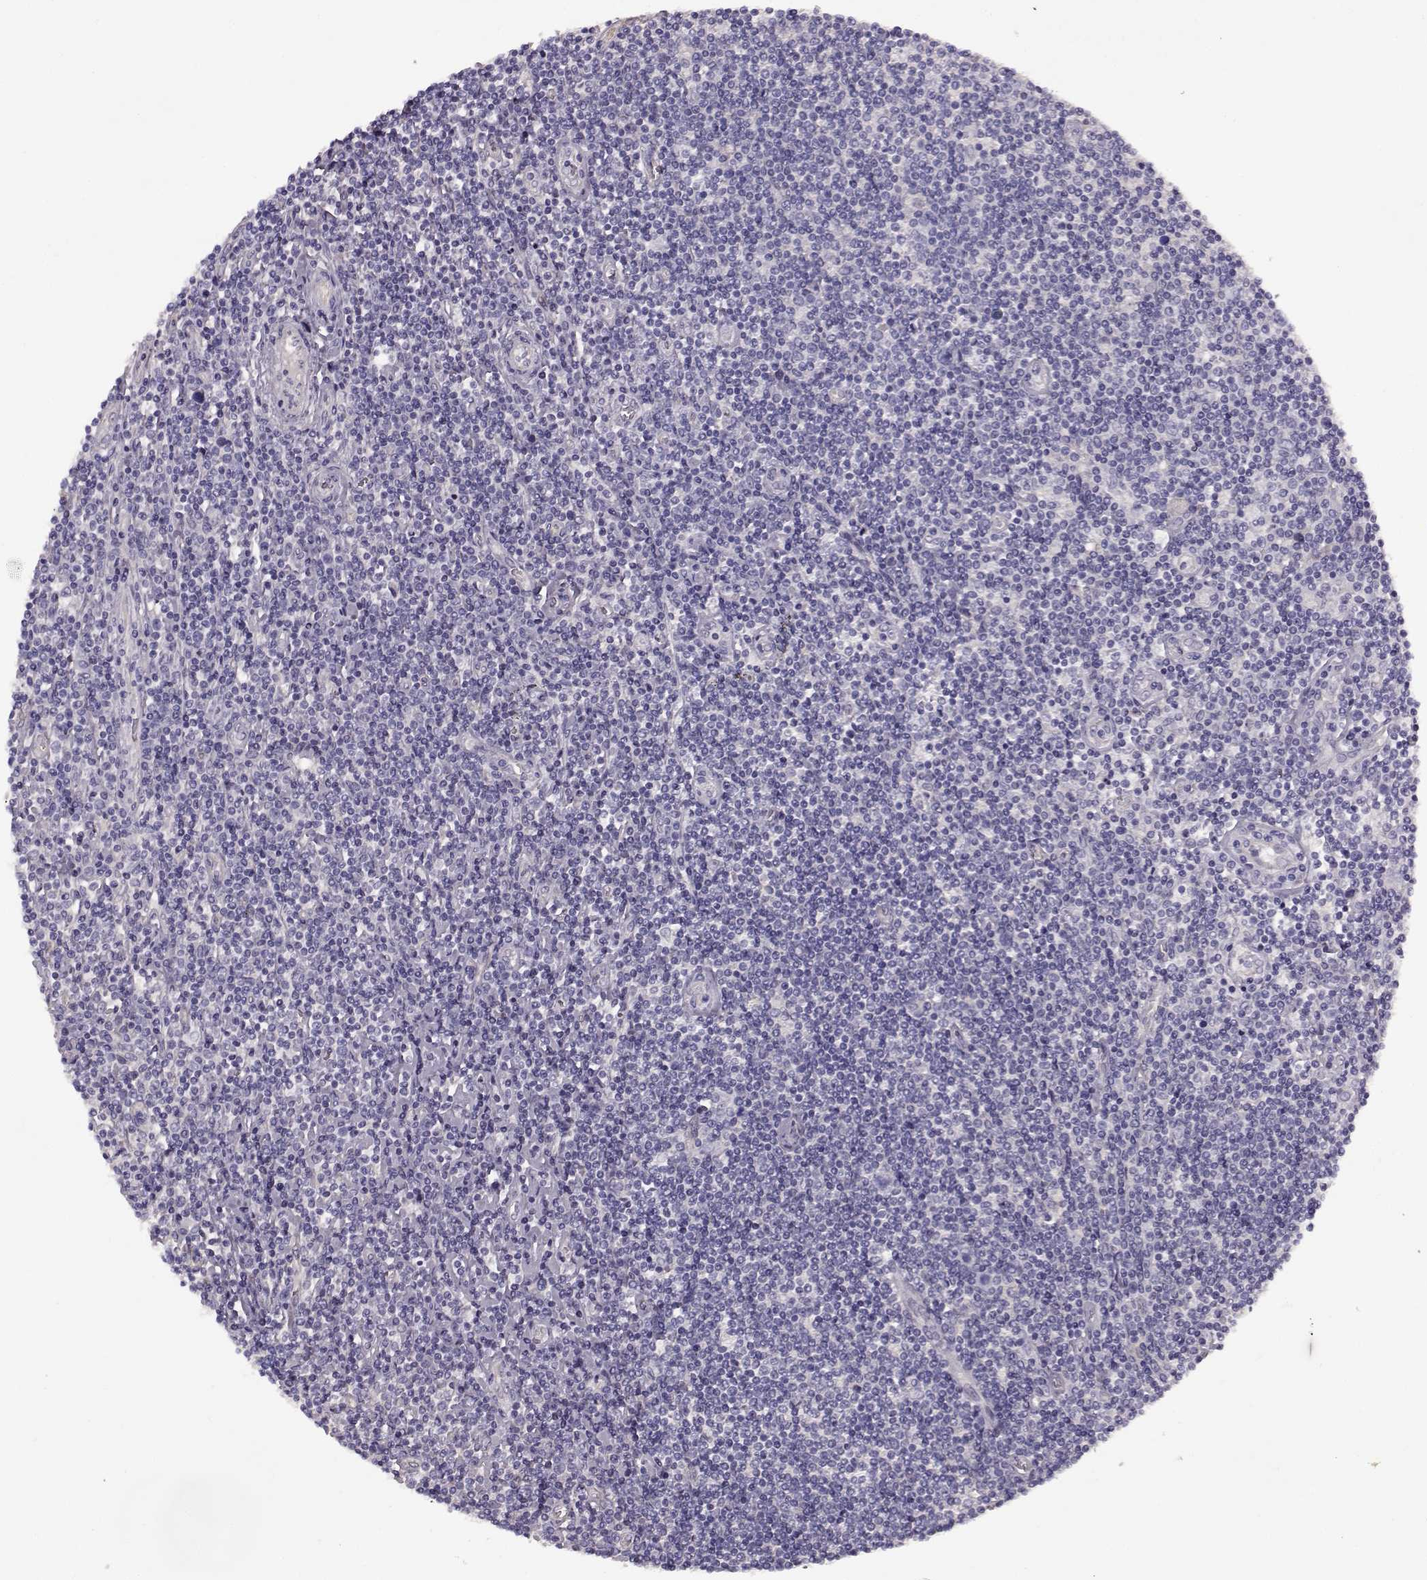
{"staining": {"intensity": "negative", "quantity": "none", "location": "none"}, "tissue": "lymphoma", "cell_type": "Tumor cells", "image_type": "cancer", "snomed": [{"axis": "morphology", "description": "Hodgkin's disease, NOS"}, {"axis": "topography", "description": "Lymph node"}], "caption": "Lymphoma was stained to show a protein in brown. There is no significant positivity in tumor cells.", "gene": "EDDM3B", "patient": {"sex": "male", "age": 40}}